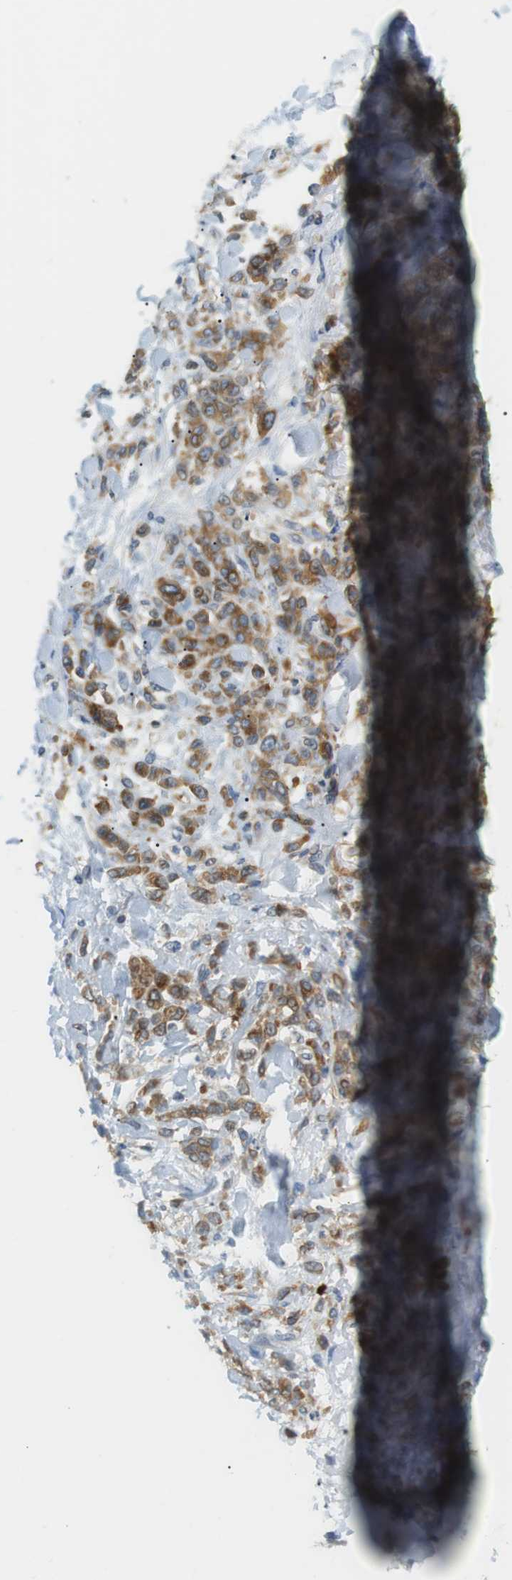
{"staining": {"intensity": "moderate", "quantity": ">75%", "location": "cytoplasmic/membranous"}, "tissue": "stomach cancer", "cell_type": "Tumor cells", "image_type": "cancer", "snomed": [{"axis": "morphology", "description": "Normal tissue, NOS"}, {"axis": "morphology", "description": "Adenocarcinoma, NOS"}, {"axis": "topography", "description": "Stomach"}], "caption": "Moderate cytoplasmic/membranous protein positivity is present in about >75% of tumor cells in stomach cancer (adenocarcinoma).", "gene": "TMEM200A", "patient": {"sex": "male", "age": 82}}